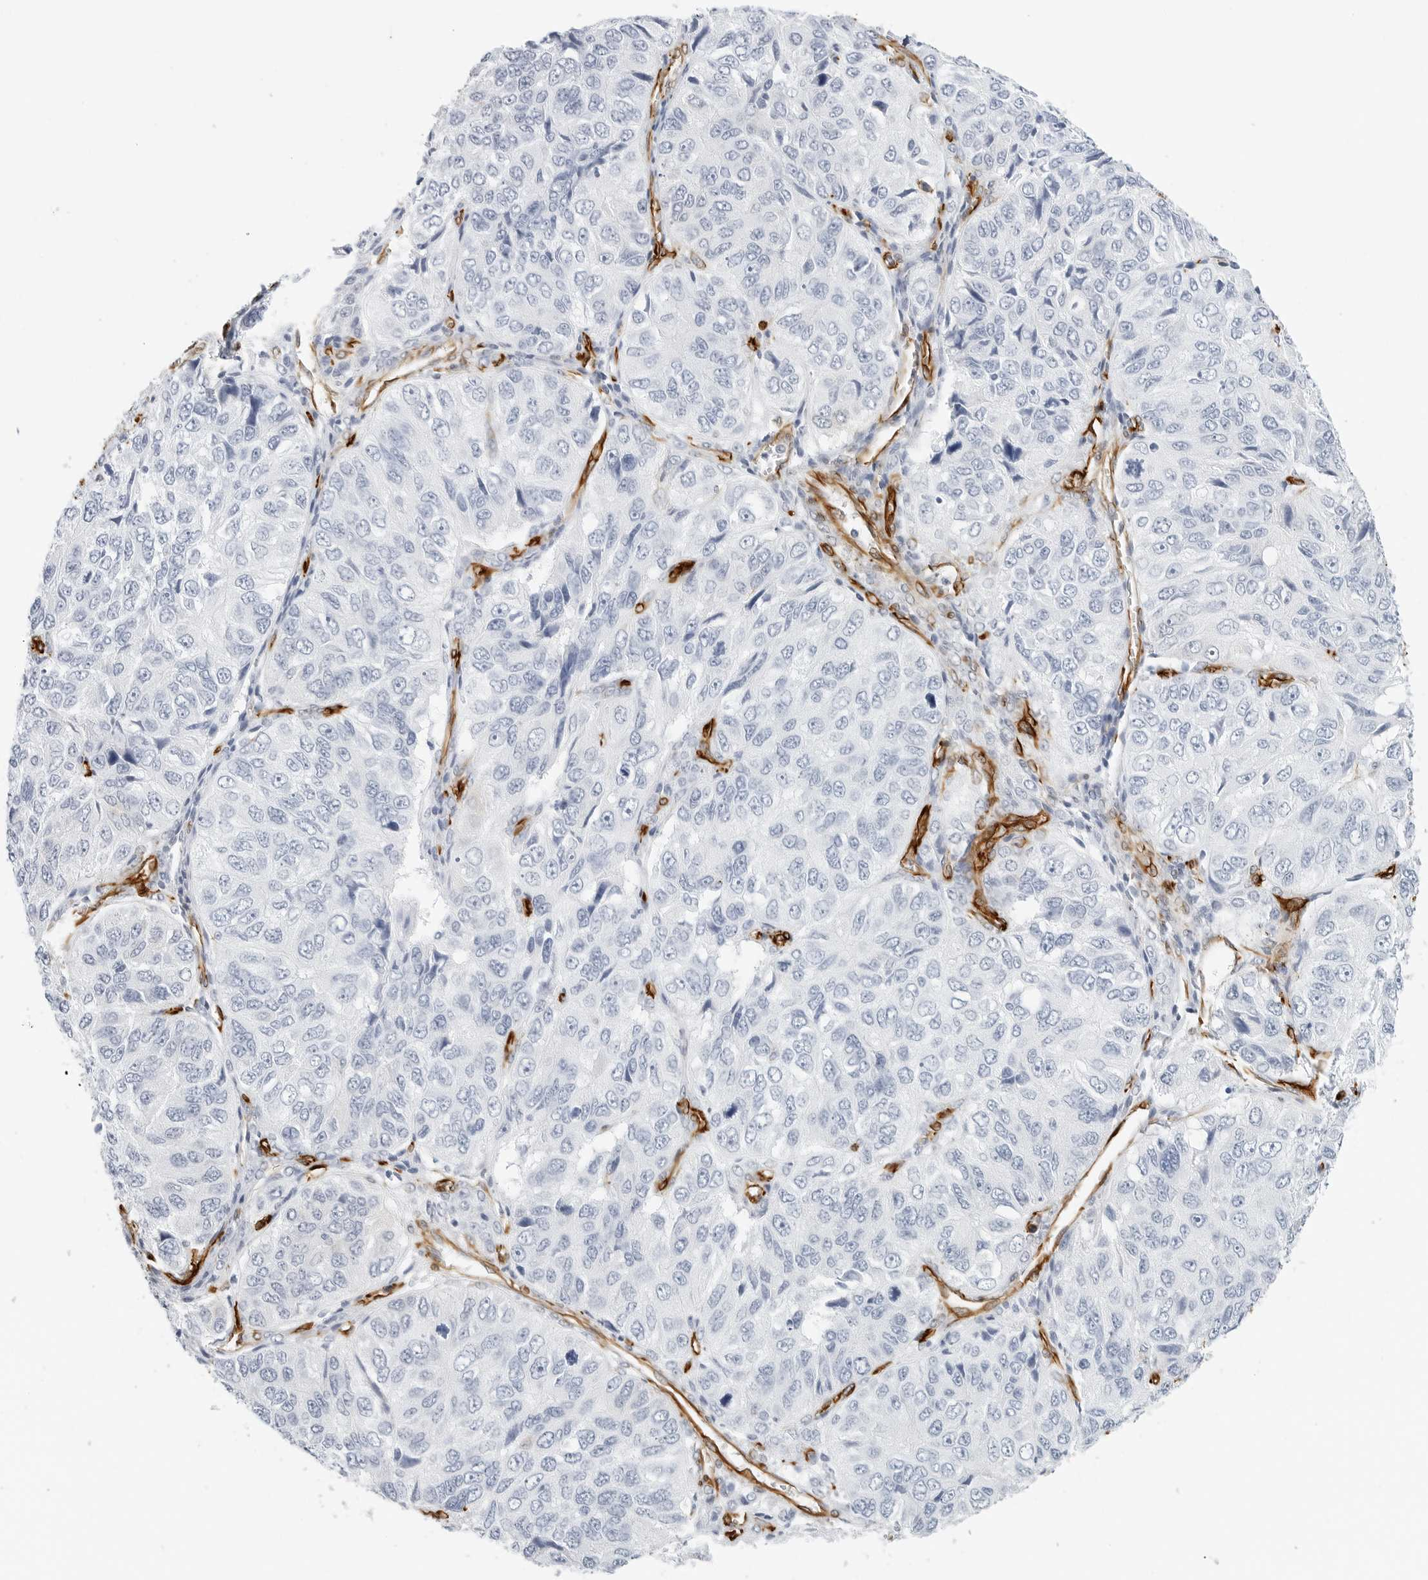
{"staining": {"intensity": "negative", "quantity": "none", "location": "none"}, "tissue": "ovarian cancer", "cell_type": "Tumor cells", "image_type": "cancer", "snomed": [{"axis": "morphology", "description": "Carcinoma, endometroid"}, {"axis": "topography", "description": "Ovary"}], "caption": "The micrograph exhibits no significant positivity in tumor cells of ovarian cancer.", "gene": "NES", "patient": {"sex": "female", "age": 51}}